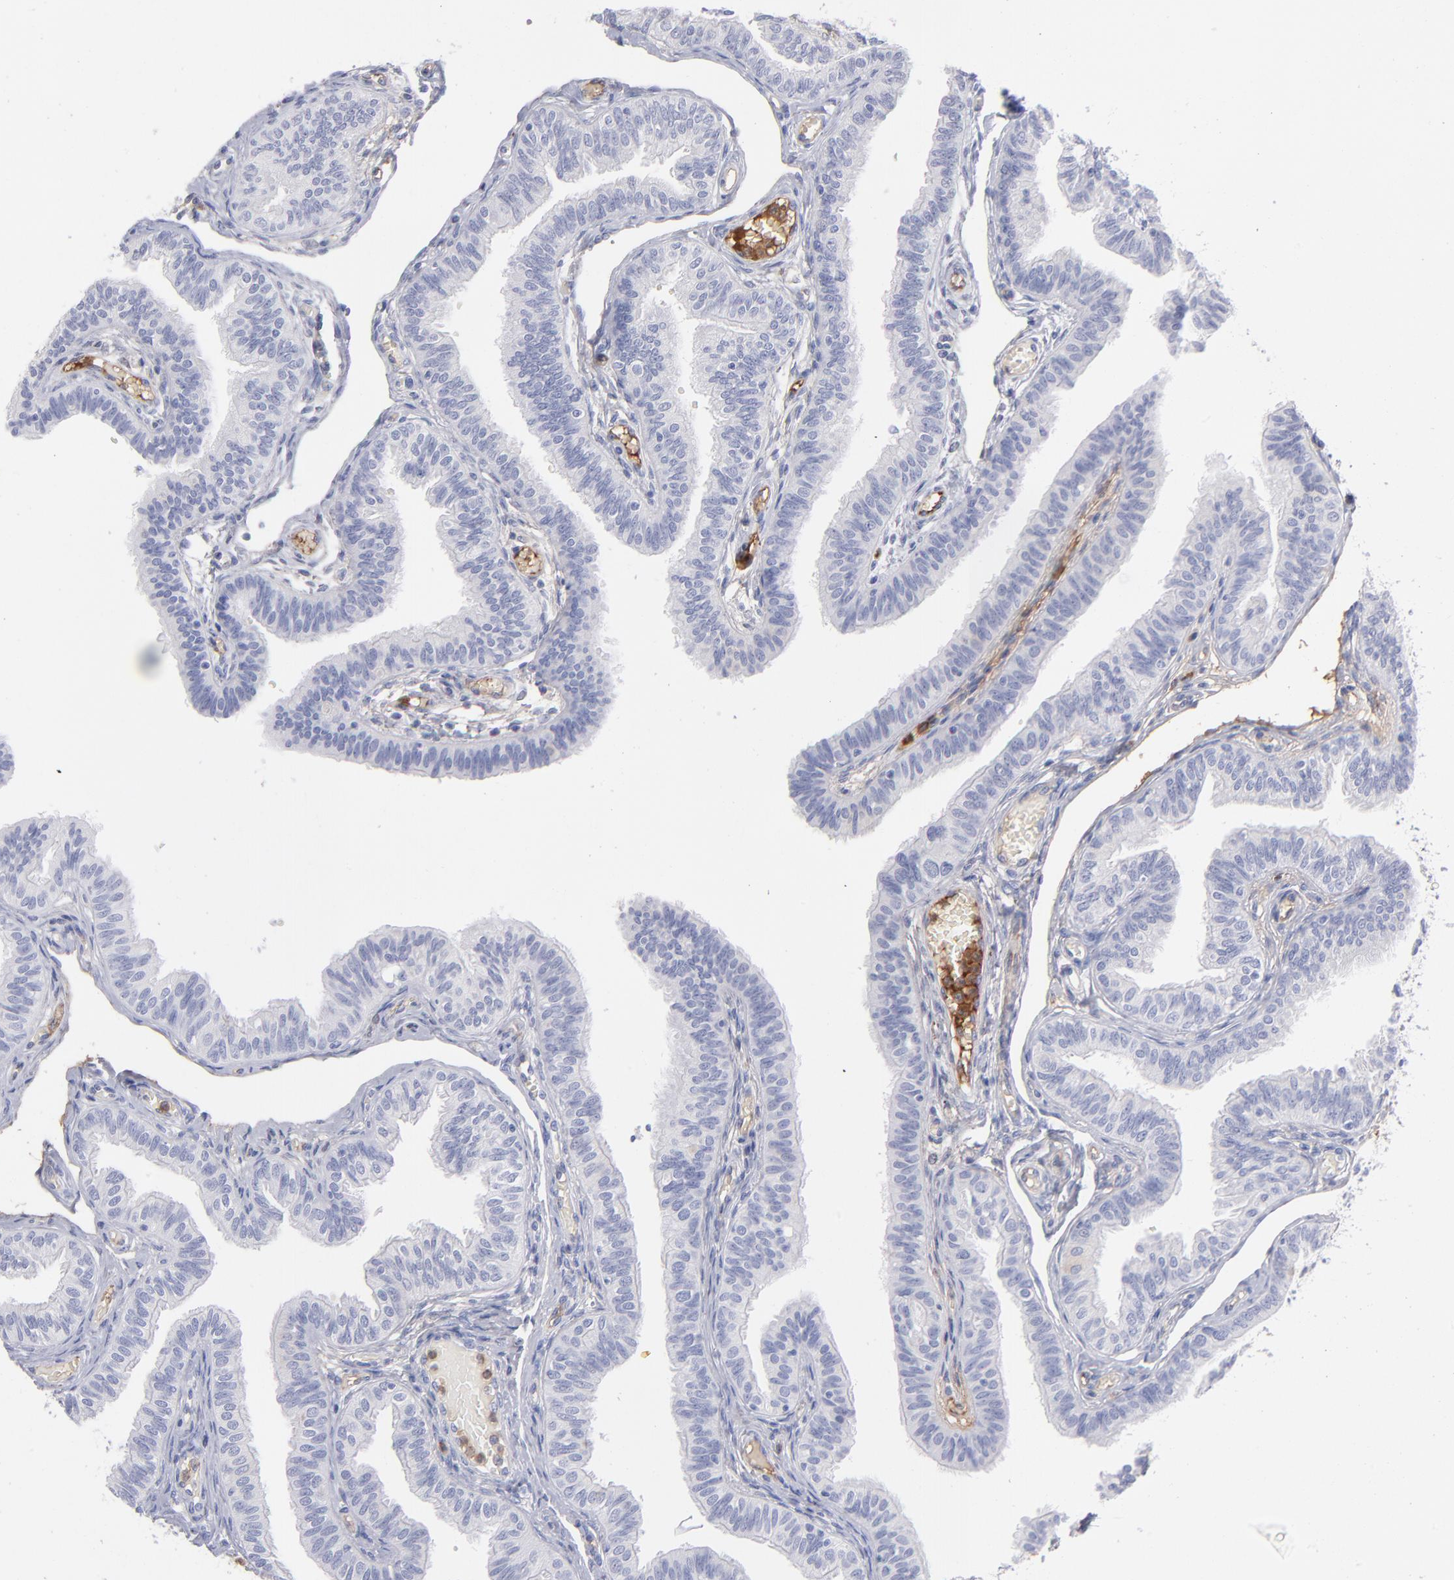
{"staining": {"intensity": "negative", "quantity": "none", "location": "none"}, "tissue": "fallopian tube", "cell_type": "Glandular cells", "image_type": "normal", "snomed": [{"axis": "morphology", "description": "Normal tissue, NOS"}, {"axis": "morphology", "description": "Dermoid, NOS"}, {"axis": "topography", "description": "Fallopian tube"}], "caption": "This micrograph is of normal fallopian tube stained with immunohistochemistry to label a protein in brown with the nuclei are counter-stained blue. There is no expression in glandular cells.", "gene": "HP", "patient": {"sex": "female", "age": 33}}